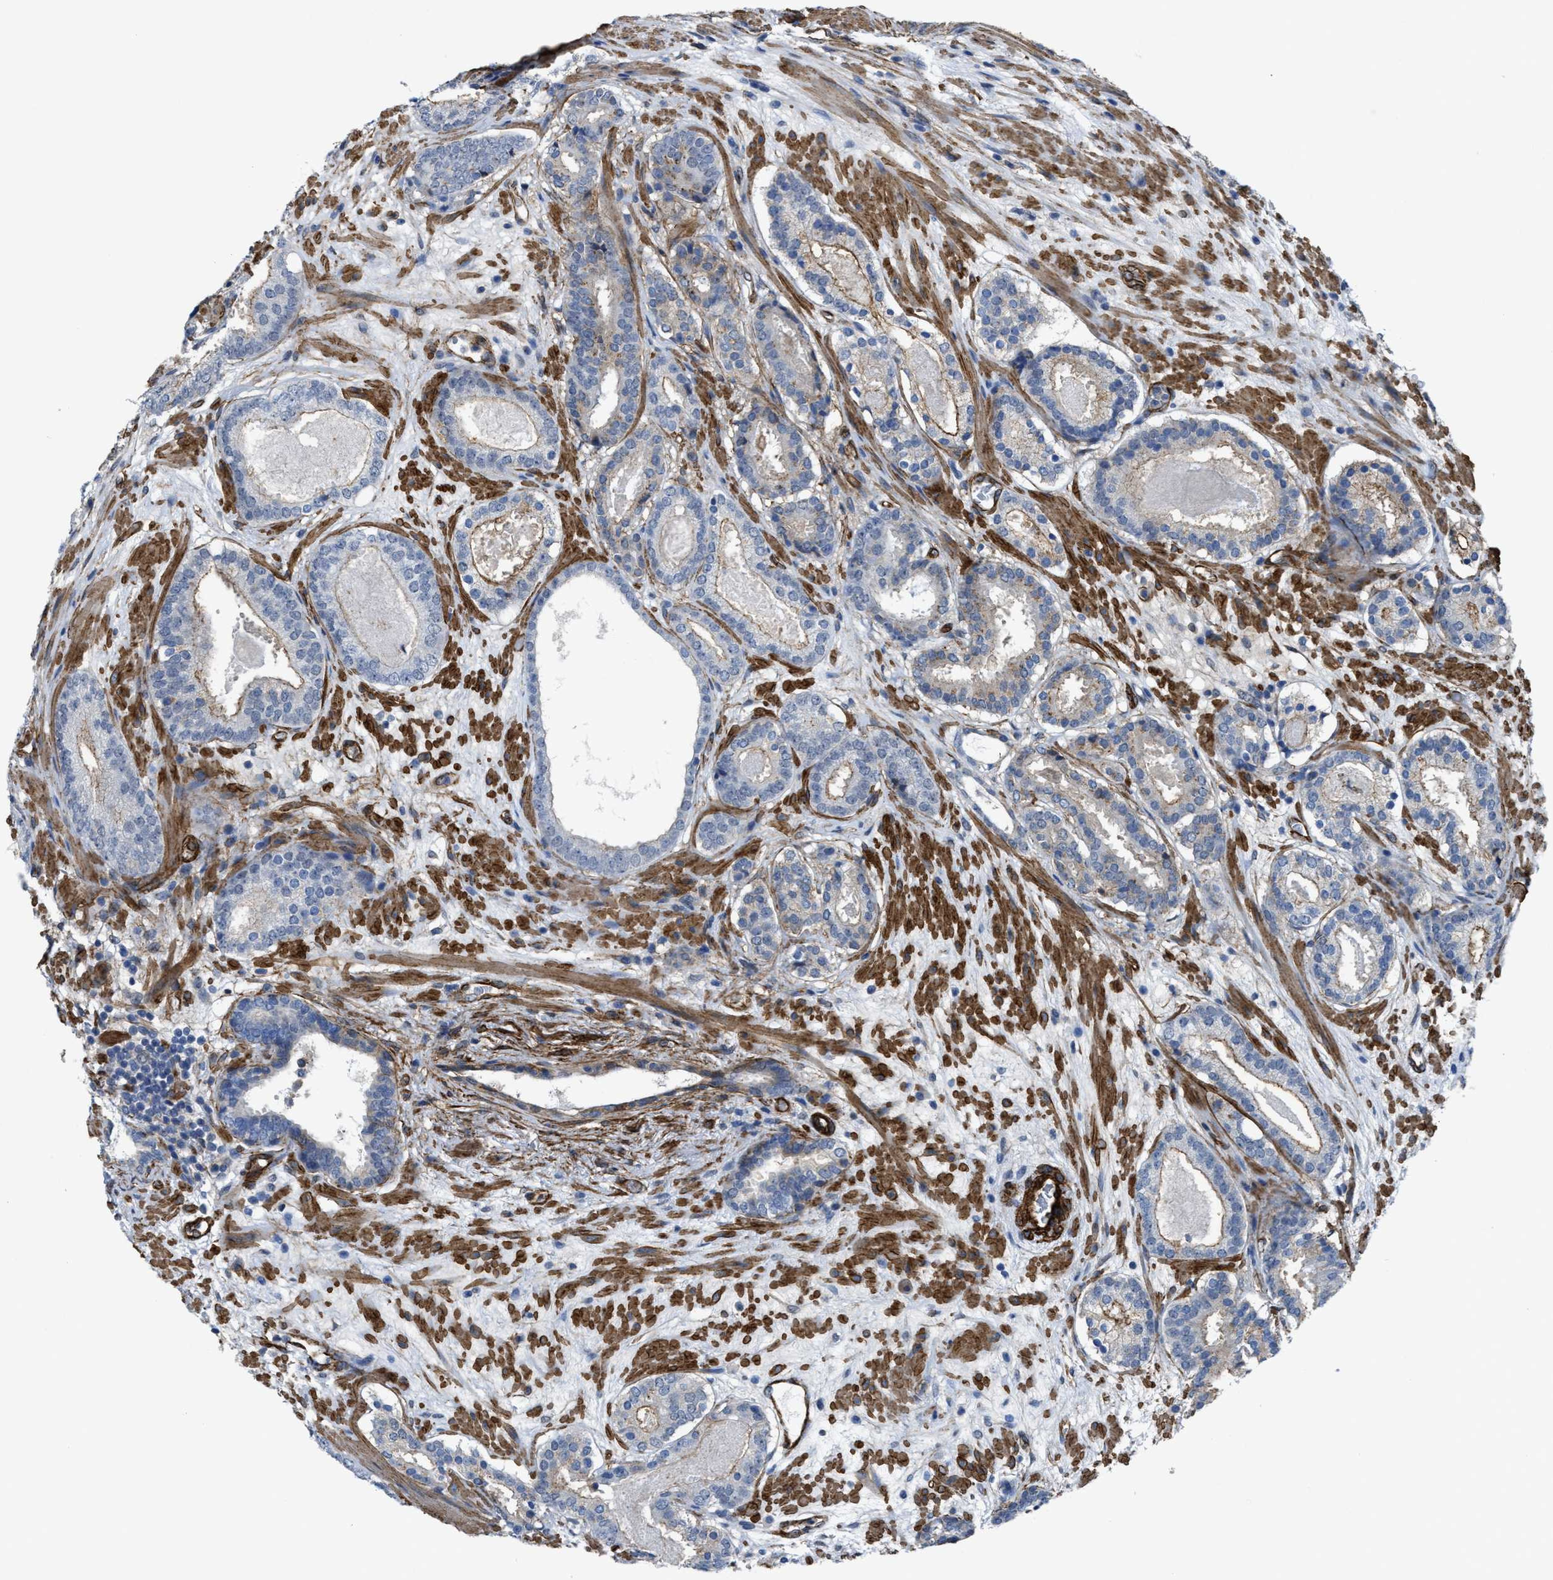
{"staining": {"intensity": "moderate", "quantity": "<25%", "location": "cytoplasmic/membranous"}, "tissue": "prostate cancer", "cell_type": "Tumor cells", "image_type": "cancer", "snomed": [{"axis": "morphology", "description": "Adenocarcinoma, Low grade"}, {"axis": "topography", "description": "Prostate"}], "caption": "Immunohistochemical staining of human prostate low-grade adenocarcinoma demonstrates low levels of moderate cytoplasmic/membranous protein staining in about <25% of tumor cells.", "gene": "NAB1", "patient": {"sex": "male", "age": 69}}